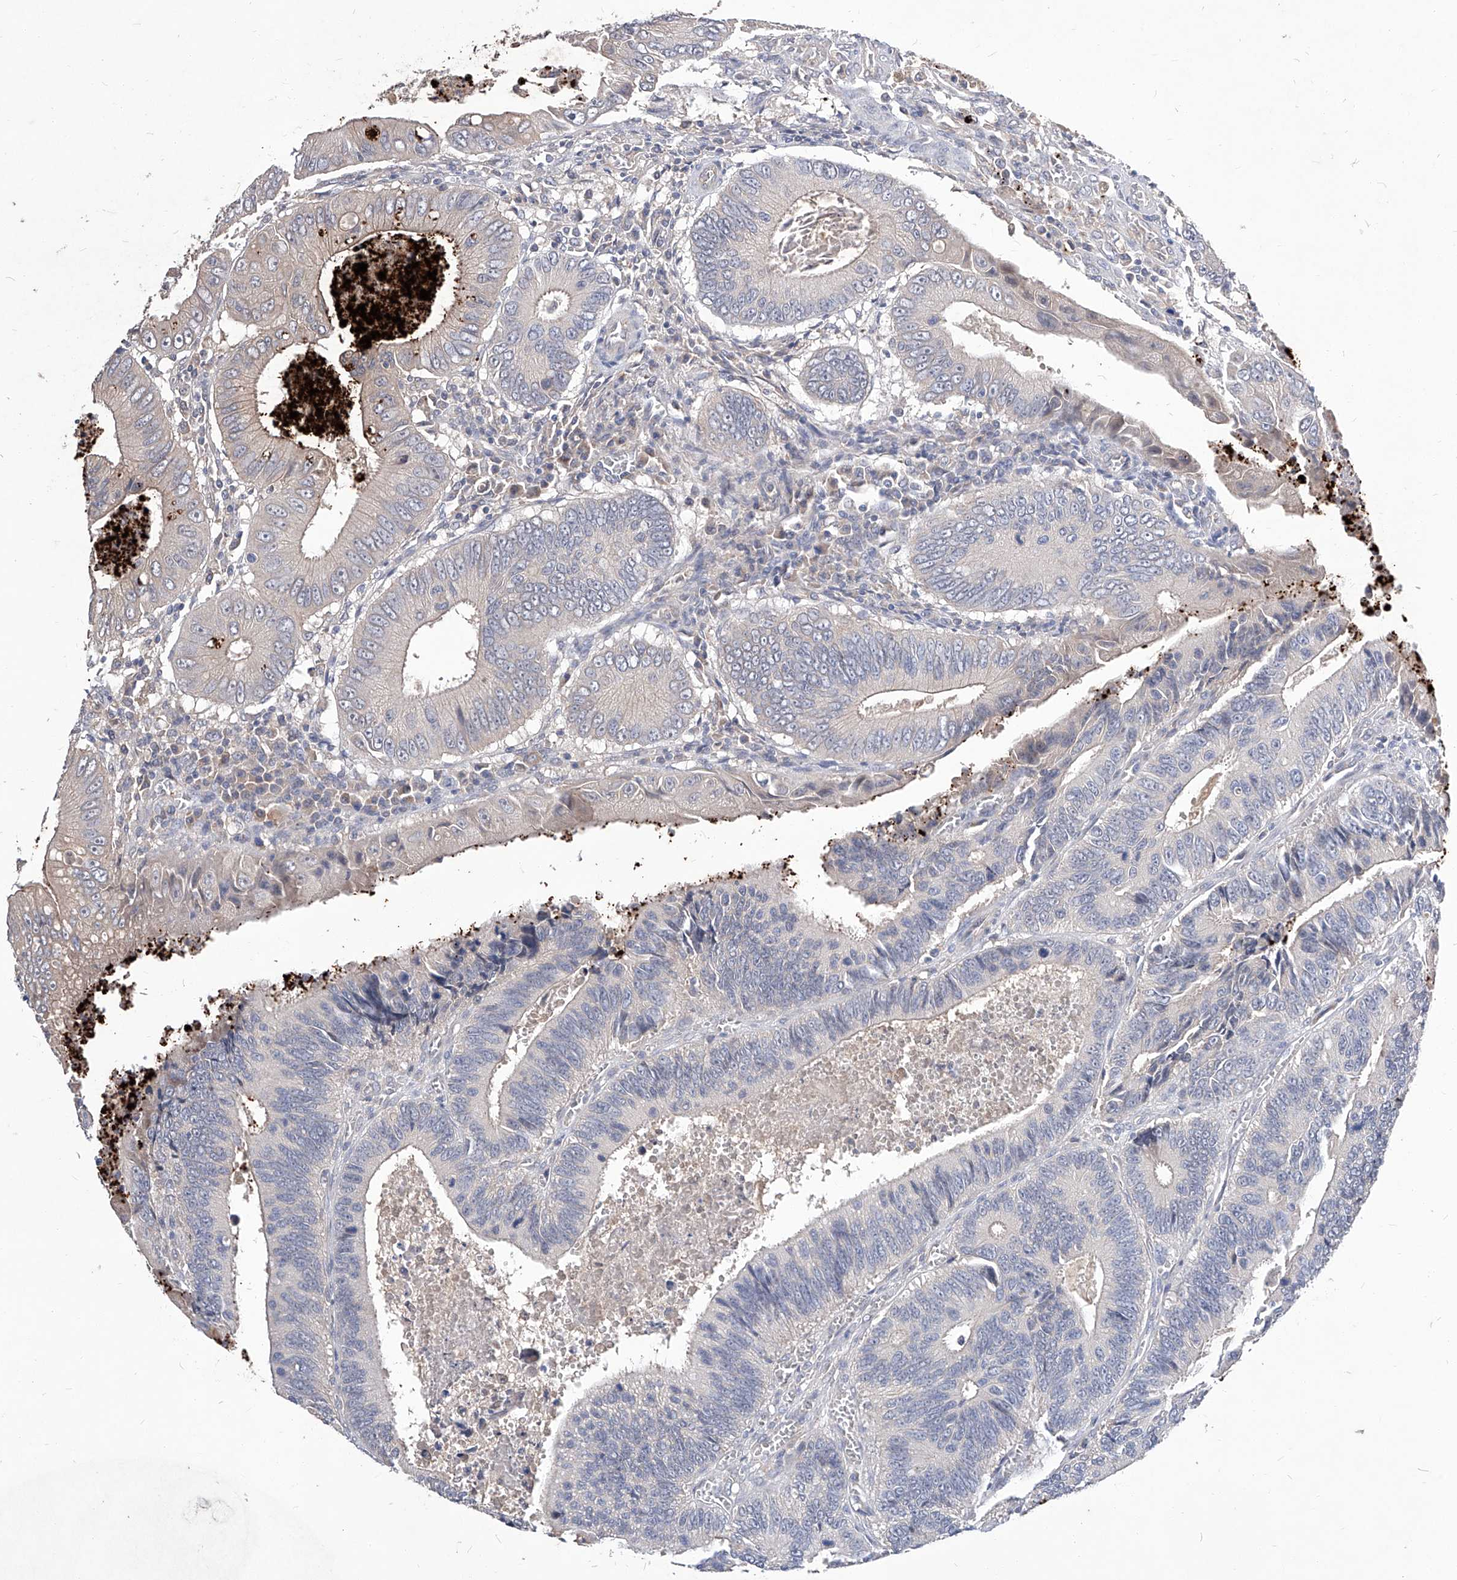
{"staining": {"intensity": "weak", "quantity": "<25%", "location": "cytoplasmic/membranous"}, "tissue": "colorectal cancer", "cell_type": "Tumor cells", "image_type": "cancer", "snomed": [{"axis": "morphology", "description": "Inflammation, NOS"}, {"axis": "morphology", "description": "Adenocarcinoma, NOS"}, {"axis": "topography", "description": "Colon"}], "caption": "Tumor cells are negative for brown protein staining in colorectal cancer (adenocarcinoma). The staining is performed using DAB (3,3'-diaminobenzidine) brown chromogen with nuclei counter-stained in using hematoxylin.", "gene": "SYNGR1", "patient": {"sex": "male", "age": 72}}